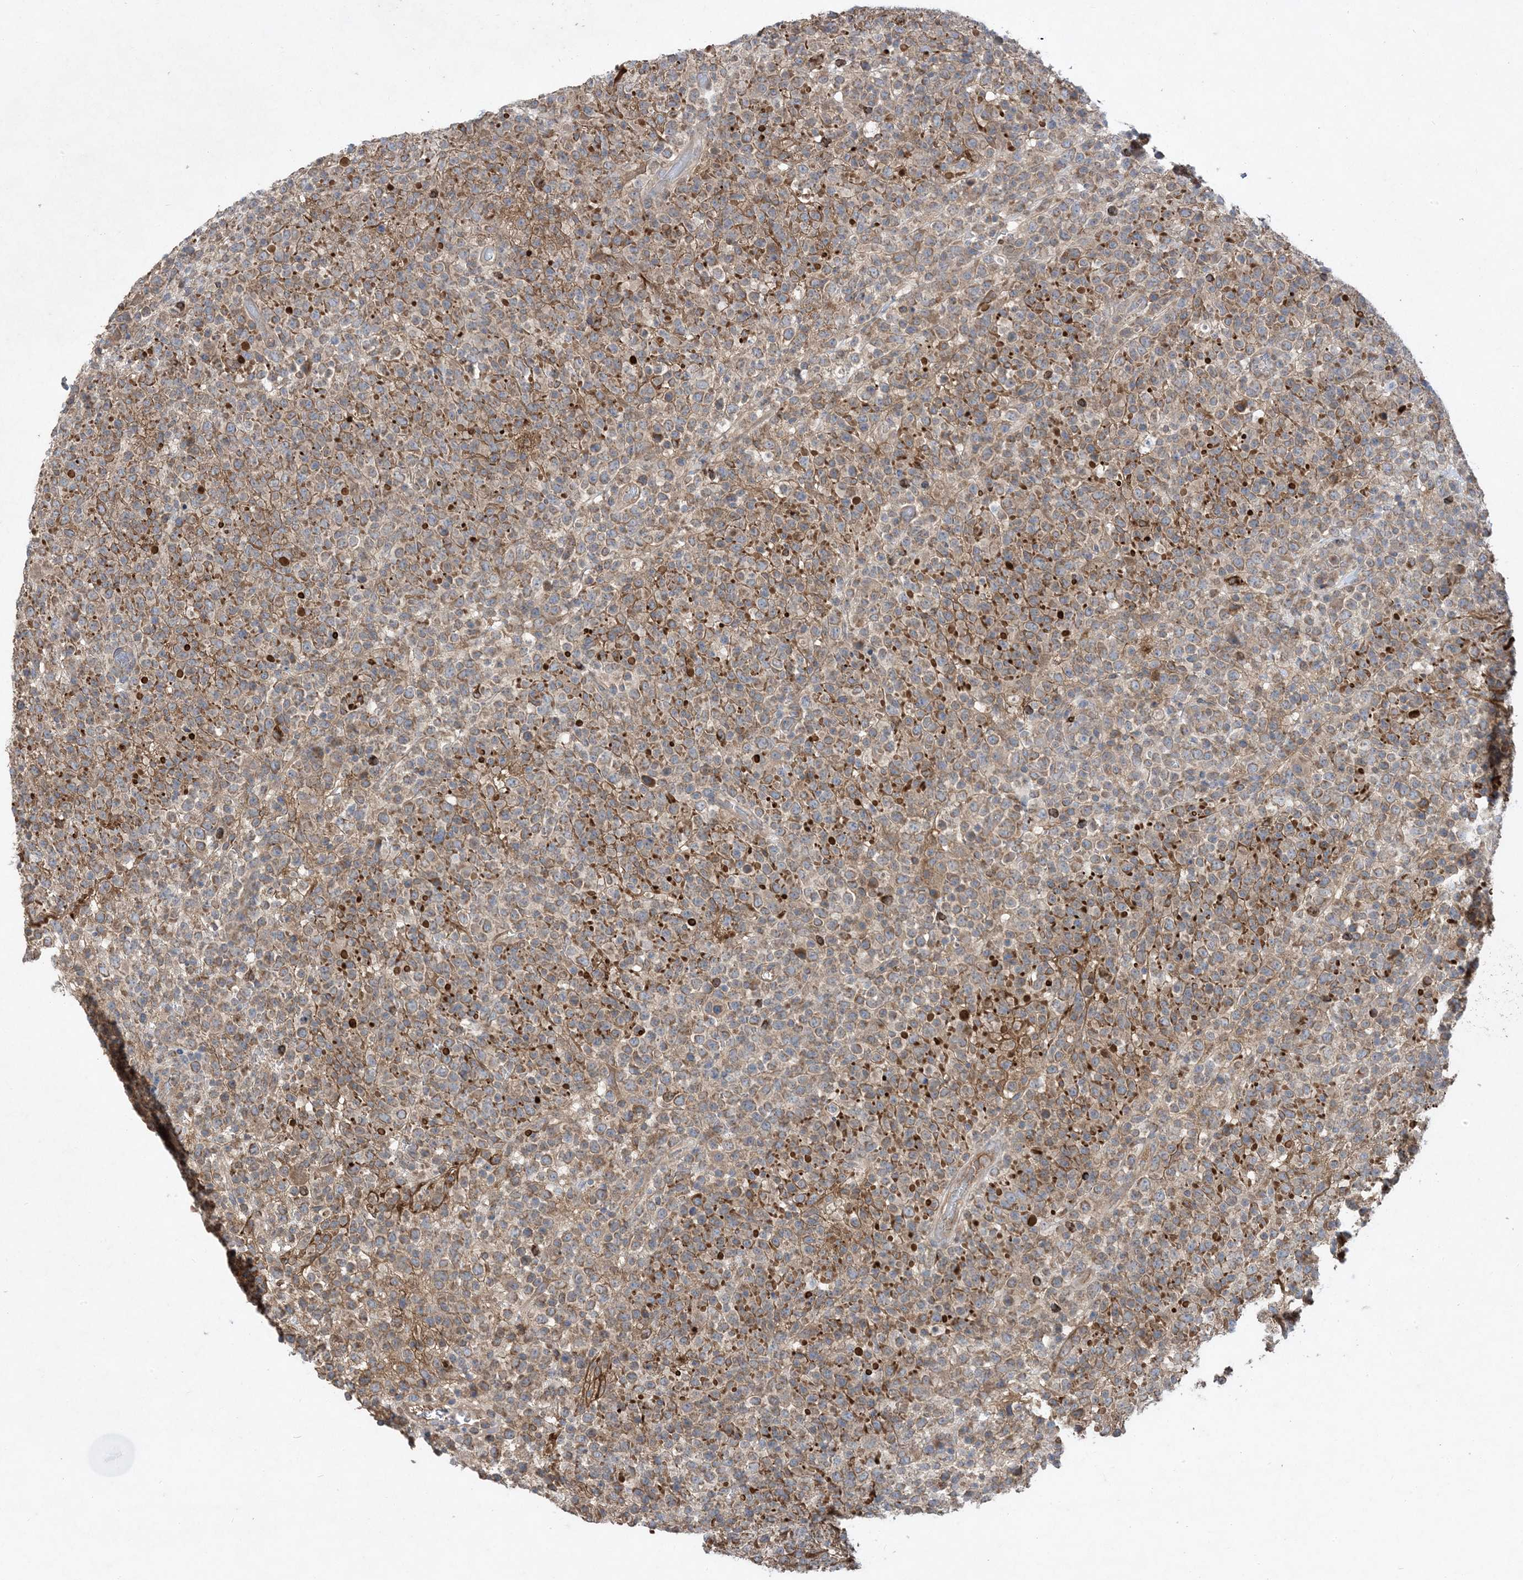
{"staining": {"intensity": "moderate", "quantity": ">75%", "location": "cytoplasmic/membranous"}, "tissue": "lymphoma", "cell_type": "Tumor cells", "image_type": "cancer", "snomed": [{"axis": "morphology", "description": "Malignant lymphoma, non-Hodgkin's type, High grade"}, {"axis": "topography", "description": "Colon"}], "caption": "About >75% of tumor cells in malignant lymphoma, non-Hodgkin's type (high-grade) show moderate cytoplasmic/membranous protein staining as visualized by brown immunohistochemical staining.", "gene": "MASP2", "patient": {"sex": "female", "age": 53}}